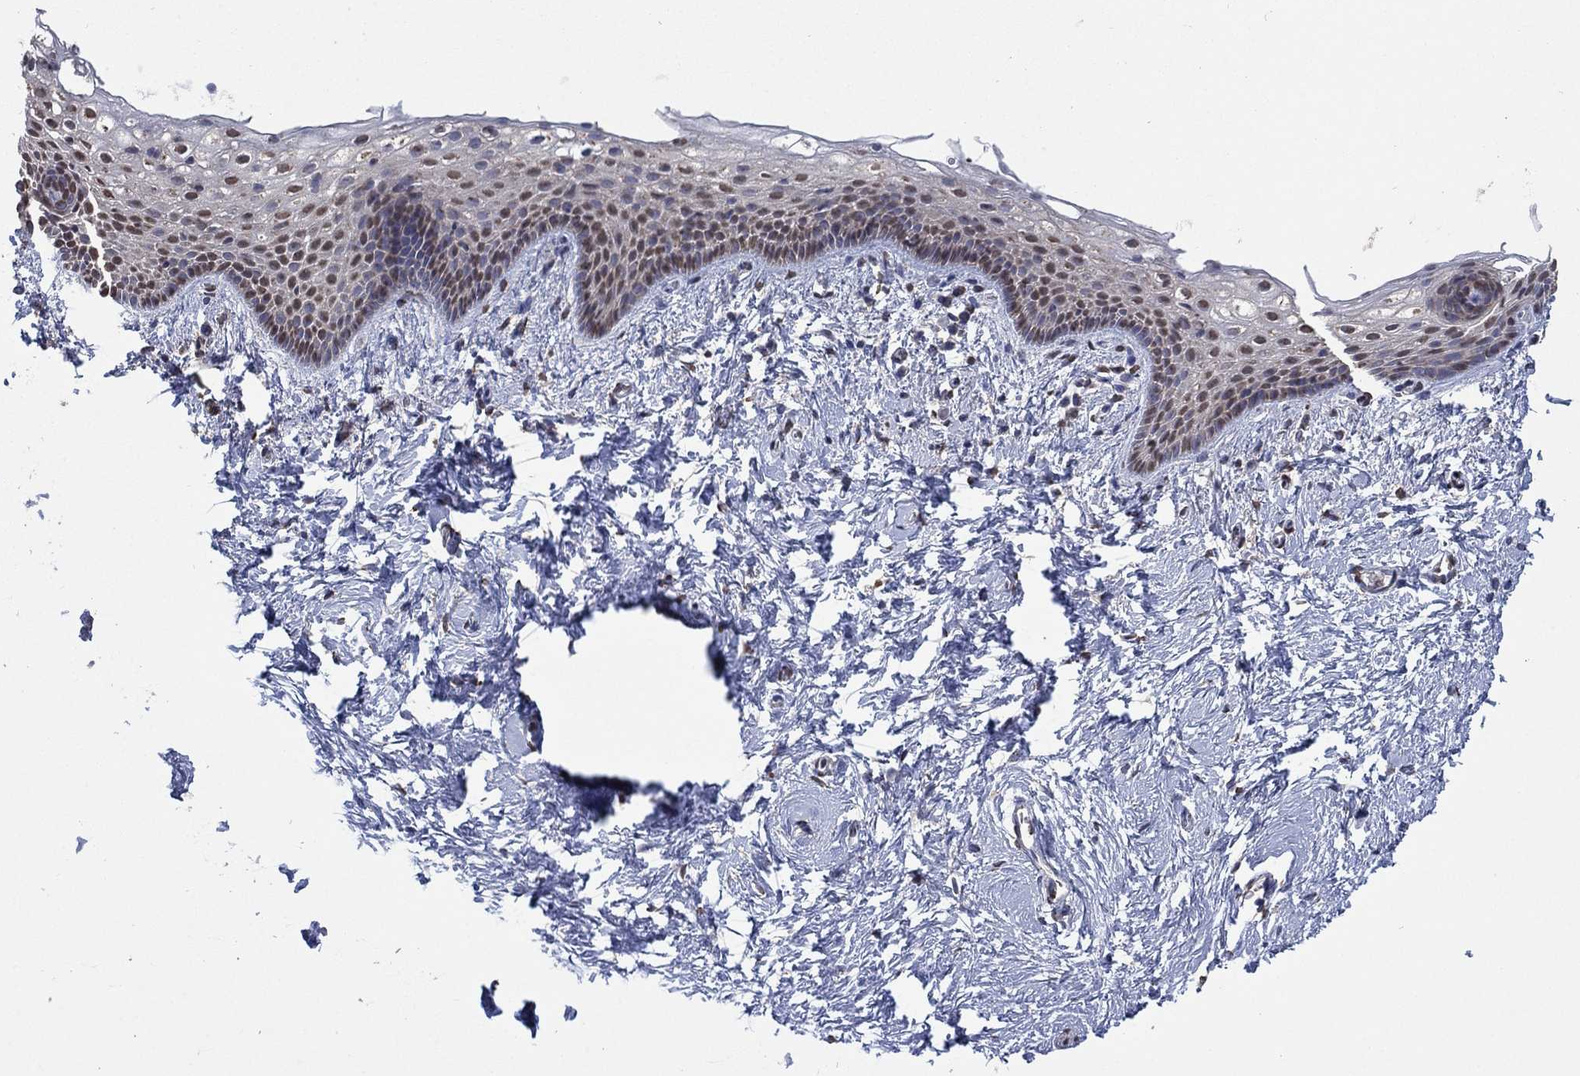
{"staining": {"intensity": "weak", "quantity": "25%-75%", "location": "nuclear"}, "tissue": "vagina", "cell_type": "Squamous epithelial cells", "image_type": "normal", "snomed": [{"axis": "morphology", "description": "Normal tissue, NOS"}, {"axis": "topography", "description": "Vagina"}], "caption": "Squamous epithelial cells demonstrate weak nuclear positivity in about 25%-75% of cells in unremarkable vagina. The protein is stained brown, and the nuclei are stained in blue (DAB IHC with brightfield microscopy, high magnification).", "gene": "ALDH7A1", "patient": {"sex": "female", "age": 61}}